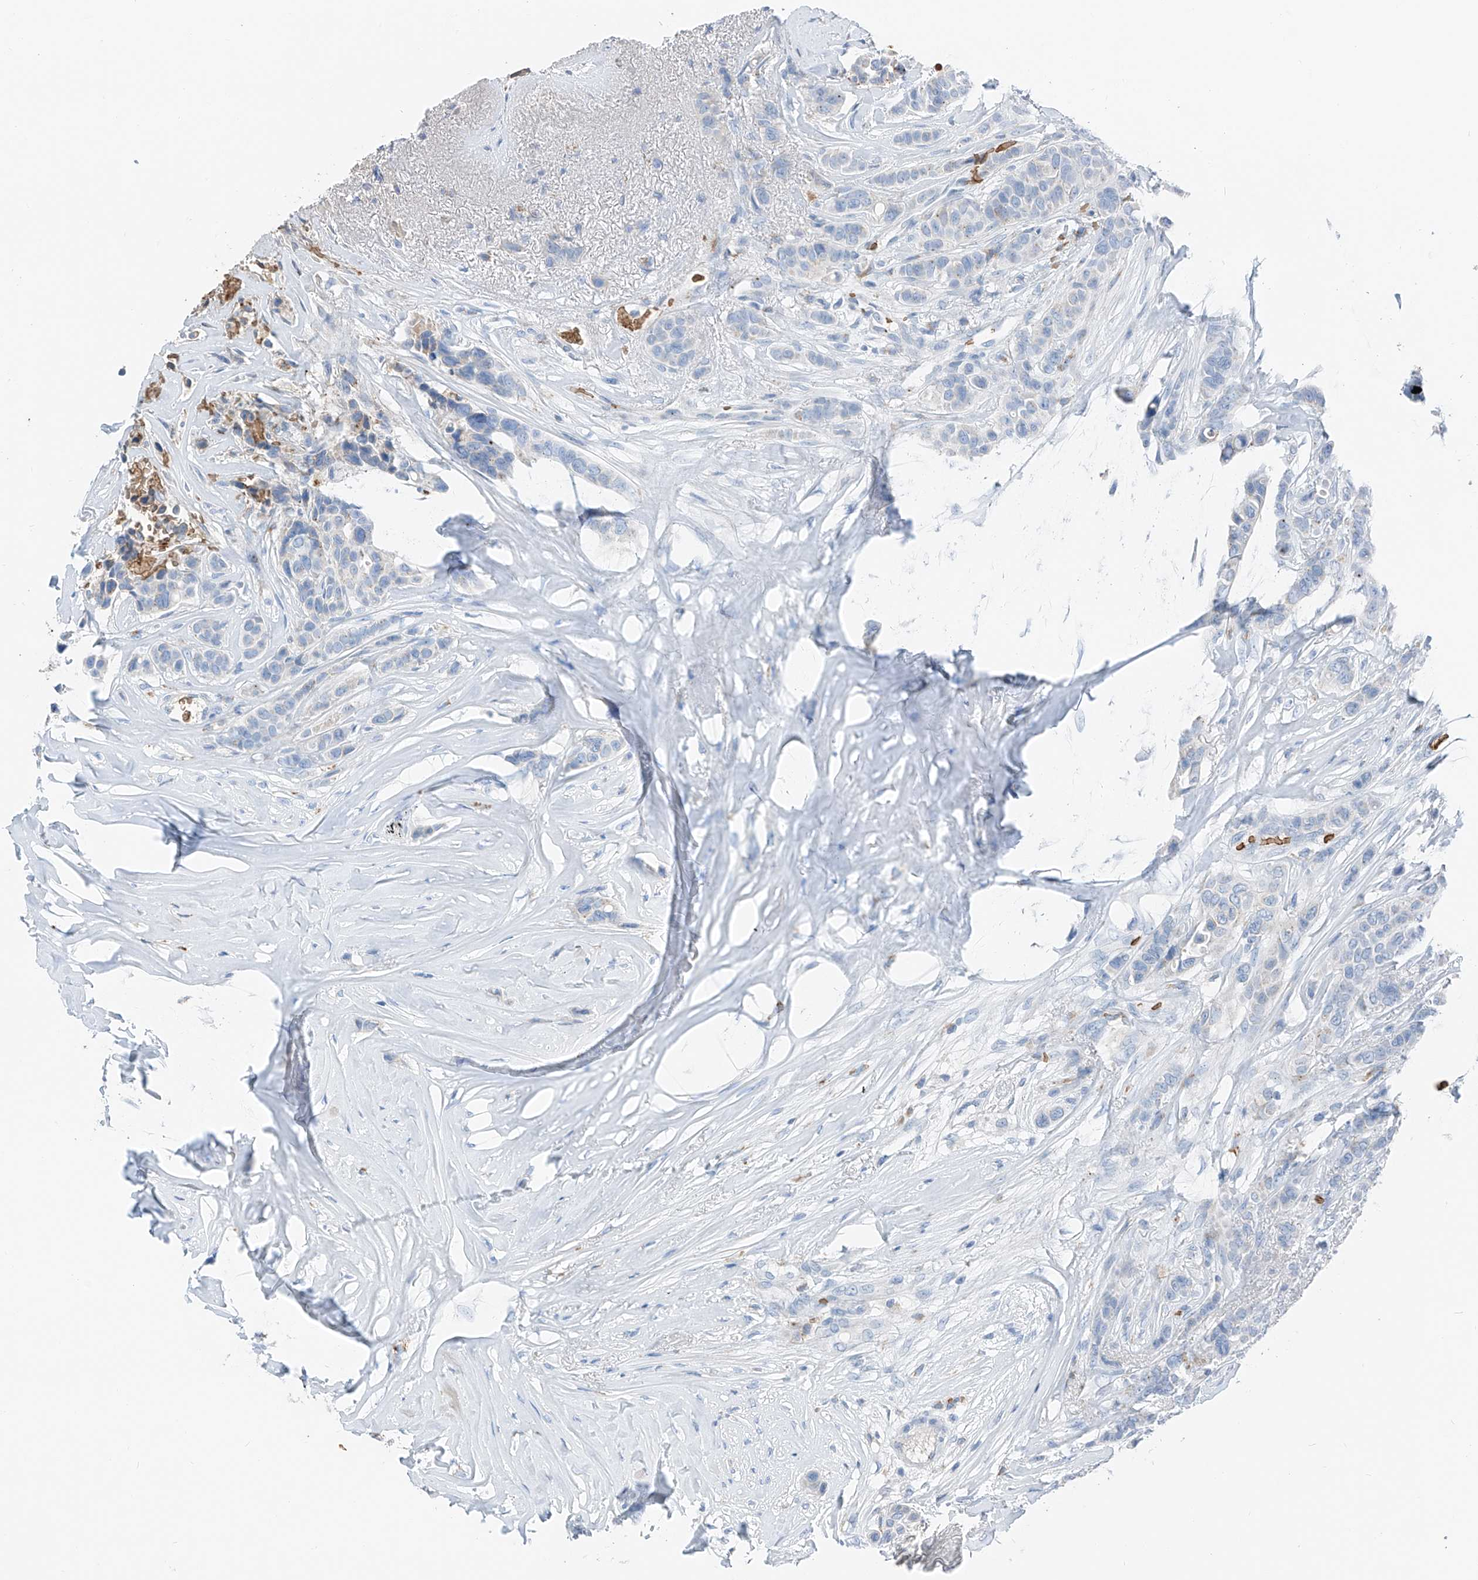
{"staining": {"intensity": "negative", "quantity": "none", "location": "none"}, "tissue": "breast cancer", "cell_type": "Tumor cells", "image_type": "cancer", "snomed": [{"axis": "morphology", "description": "Lobular carcinoma"}, {"axis": "topography", "description": "Breast"}], "caption": "Tumor cells show no significant staining in breast lobular carcinoma.", "gene": "PRSS23", "patient": {"sex": "female", "age": 51}}